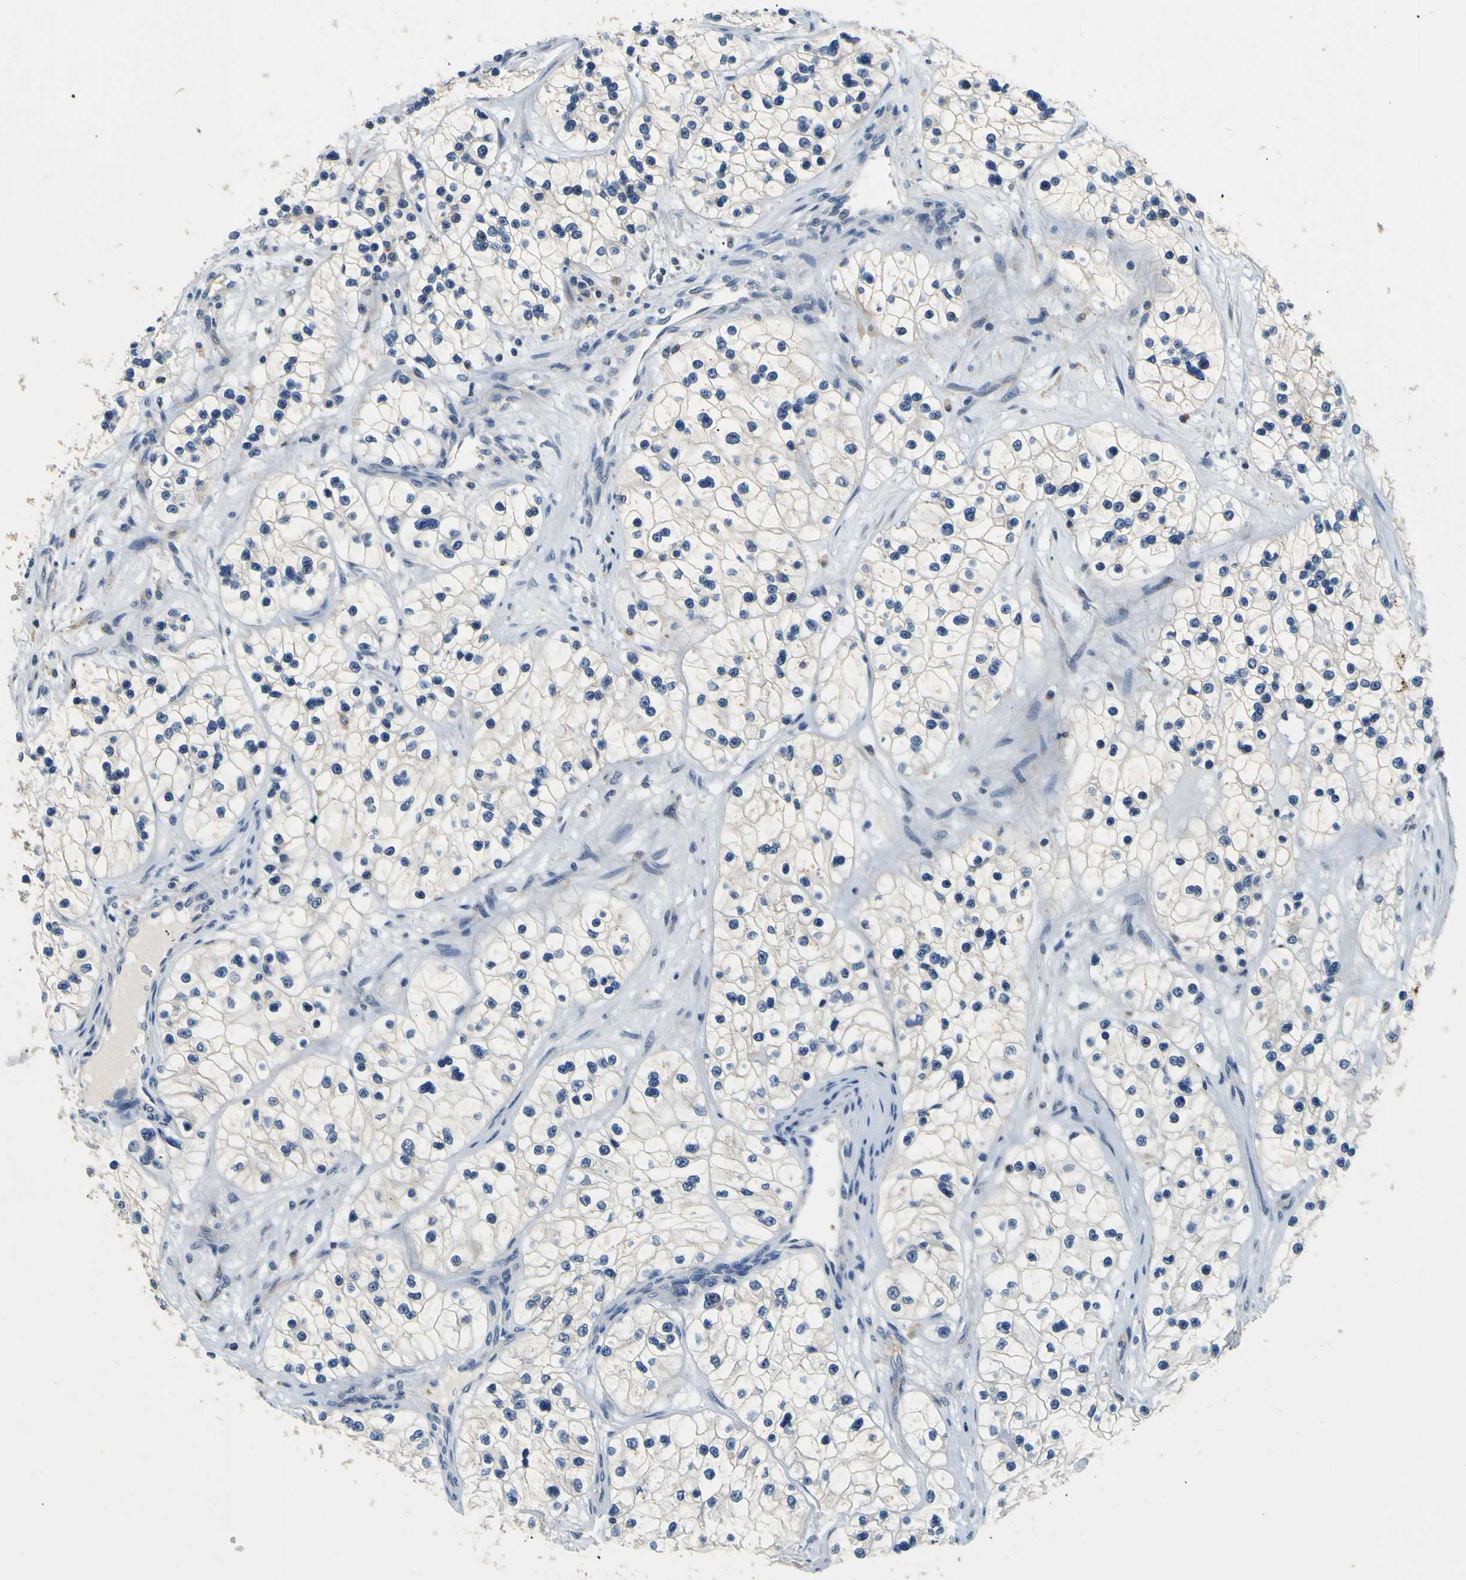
{"staining": {"intensity": "weak", "quantity": "<25%", "location": "cytoplasmic/membranous"}, "tissue": "renal cancer", "cell_type": "Tumor cells", "image_type": "cancer", "snomed": [{"axis": "morphology", "description": "Adenocarcinoma, NOS"}, {"axis": "topography", "description": "Kidney"}], "caption": "Tumor cells show no significant protein staining in renal cancer.", "gene": "TNIK", "patient": {"sex": "female", "age": 57}}